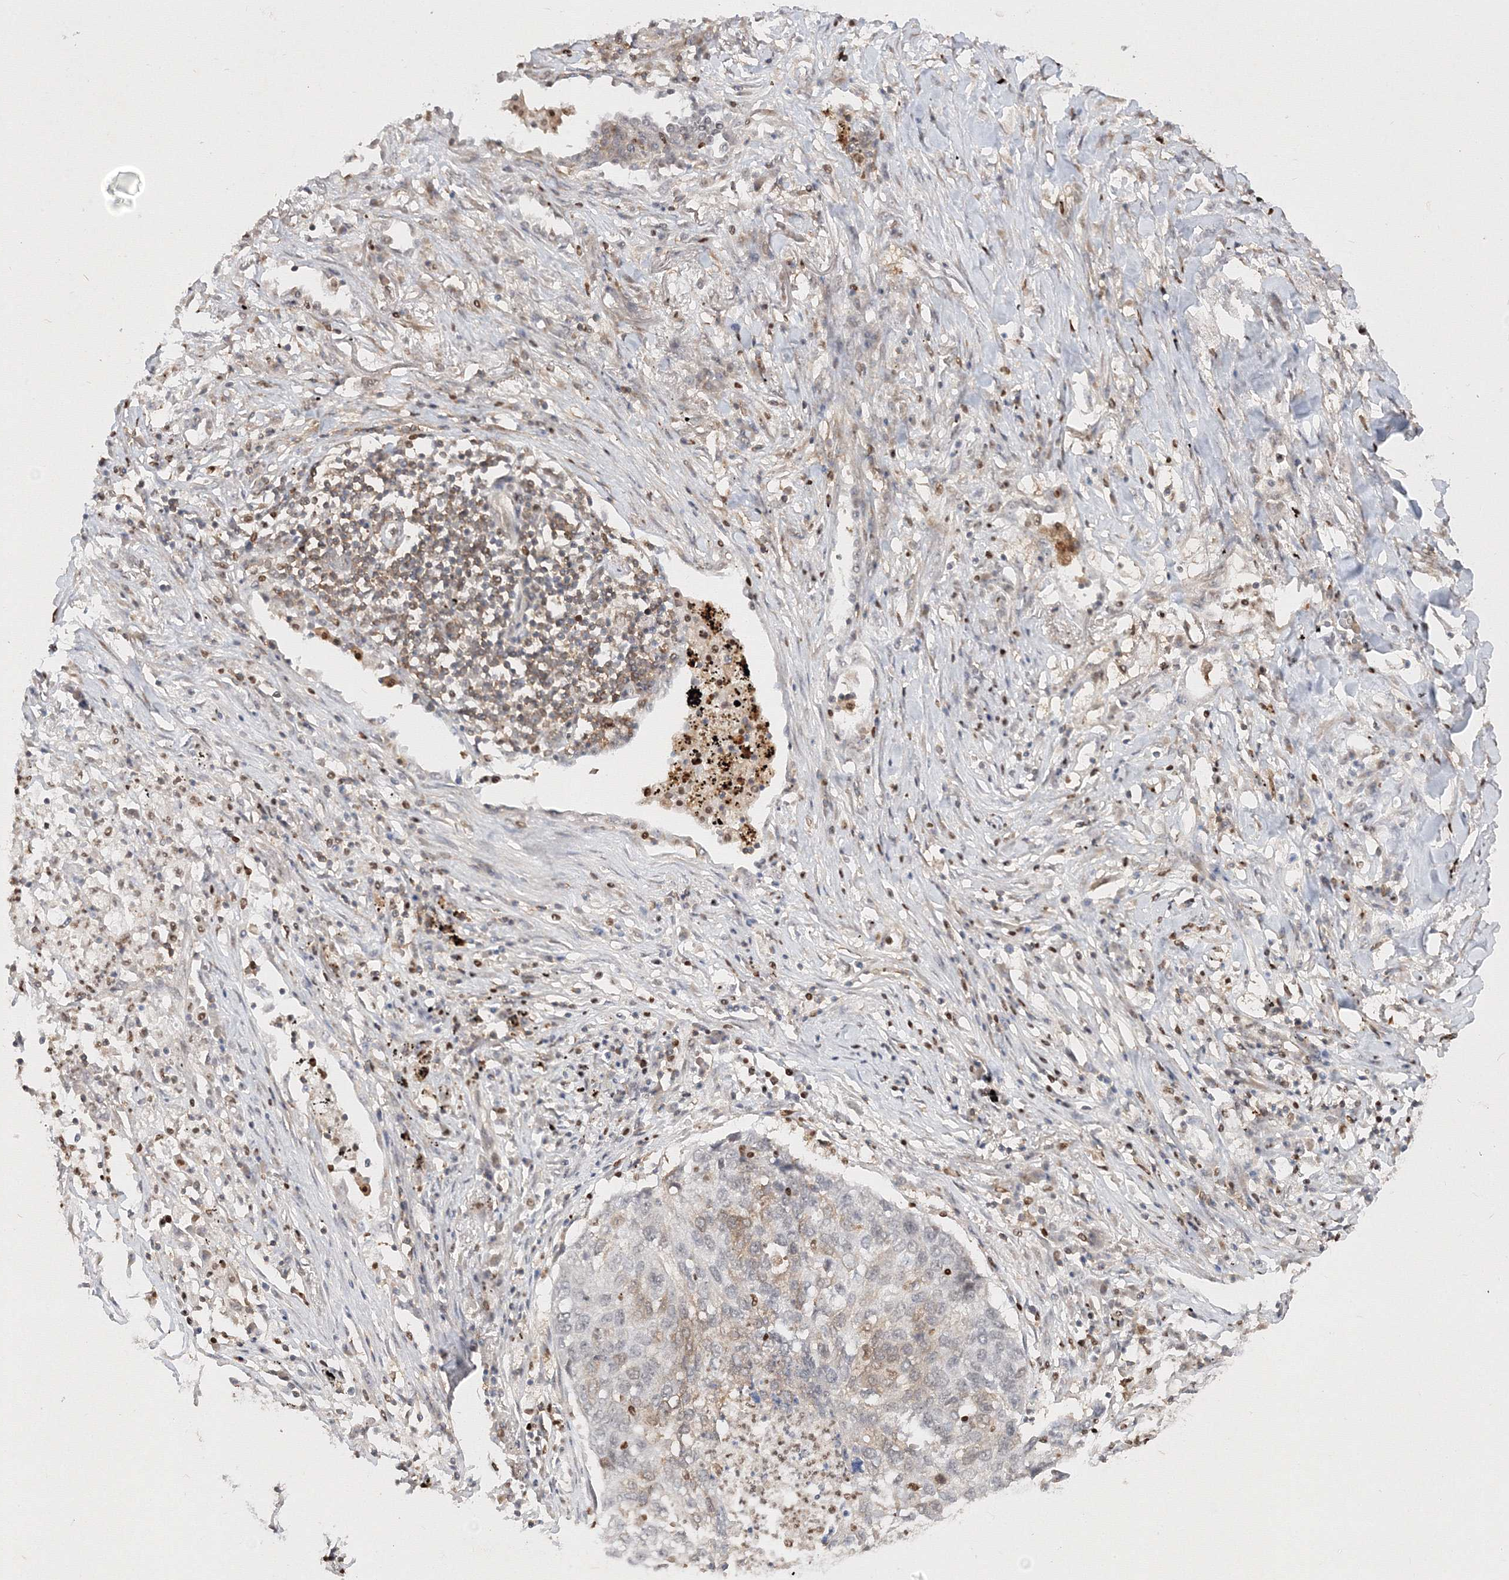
{"staining": {"intensity": "weak", "quantity": "<25%", "location": "cytoplasmic/membranous"}, "tissue": "lung cancer", "cell_type": "Tumor cells", "image_type": "cancer", "snomed": [{"axis": "morphology", "description": "Squamous cell carcinoma, NOS"}, {"axis": "topography", "description": "Lung"}], "caption": "The immunohistochemistry histopathology image has no significant staining in tumor cells of lung cancer tissue.", "gene": "TMEM50B", "patient": {"sex": "female", "age": 63}}